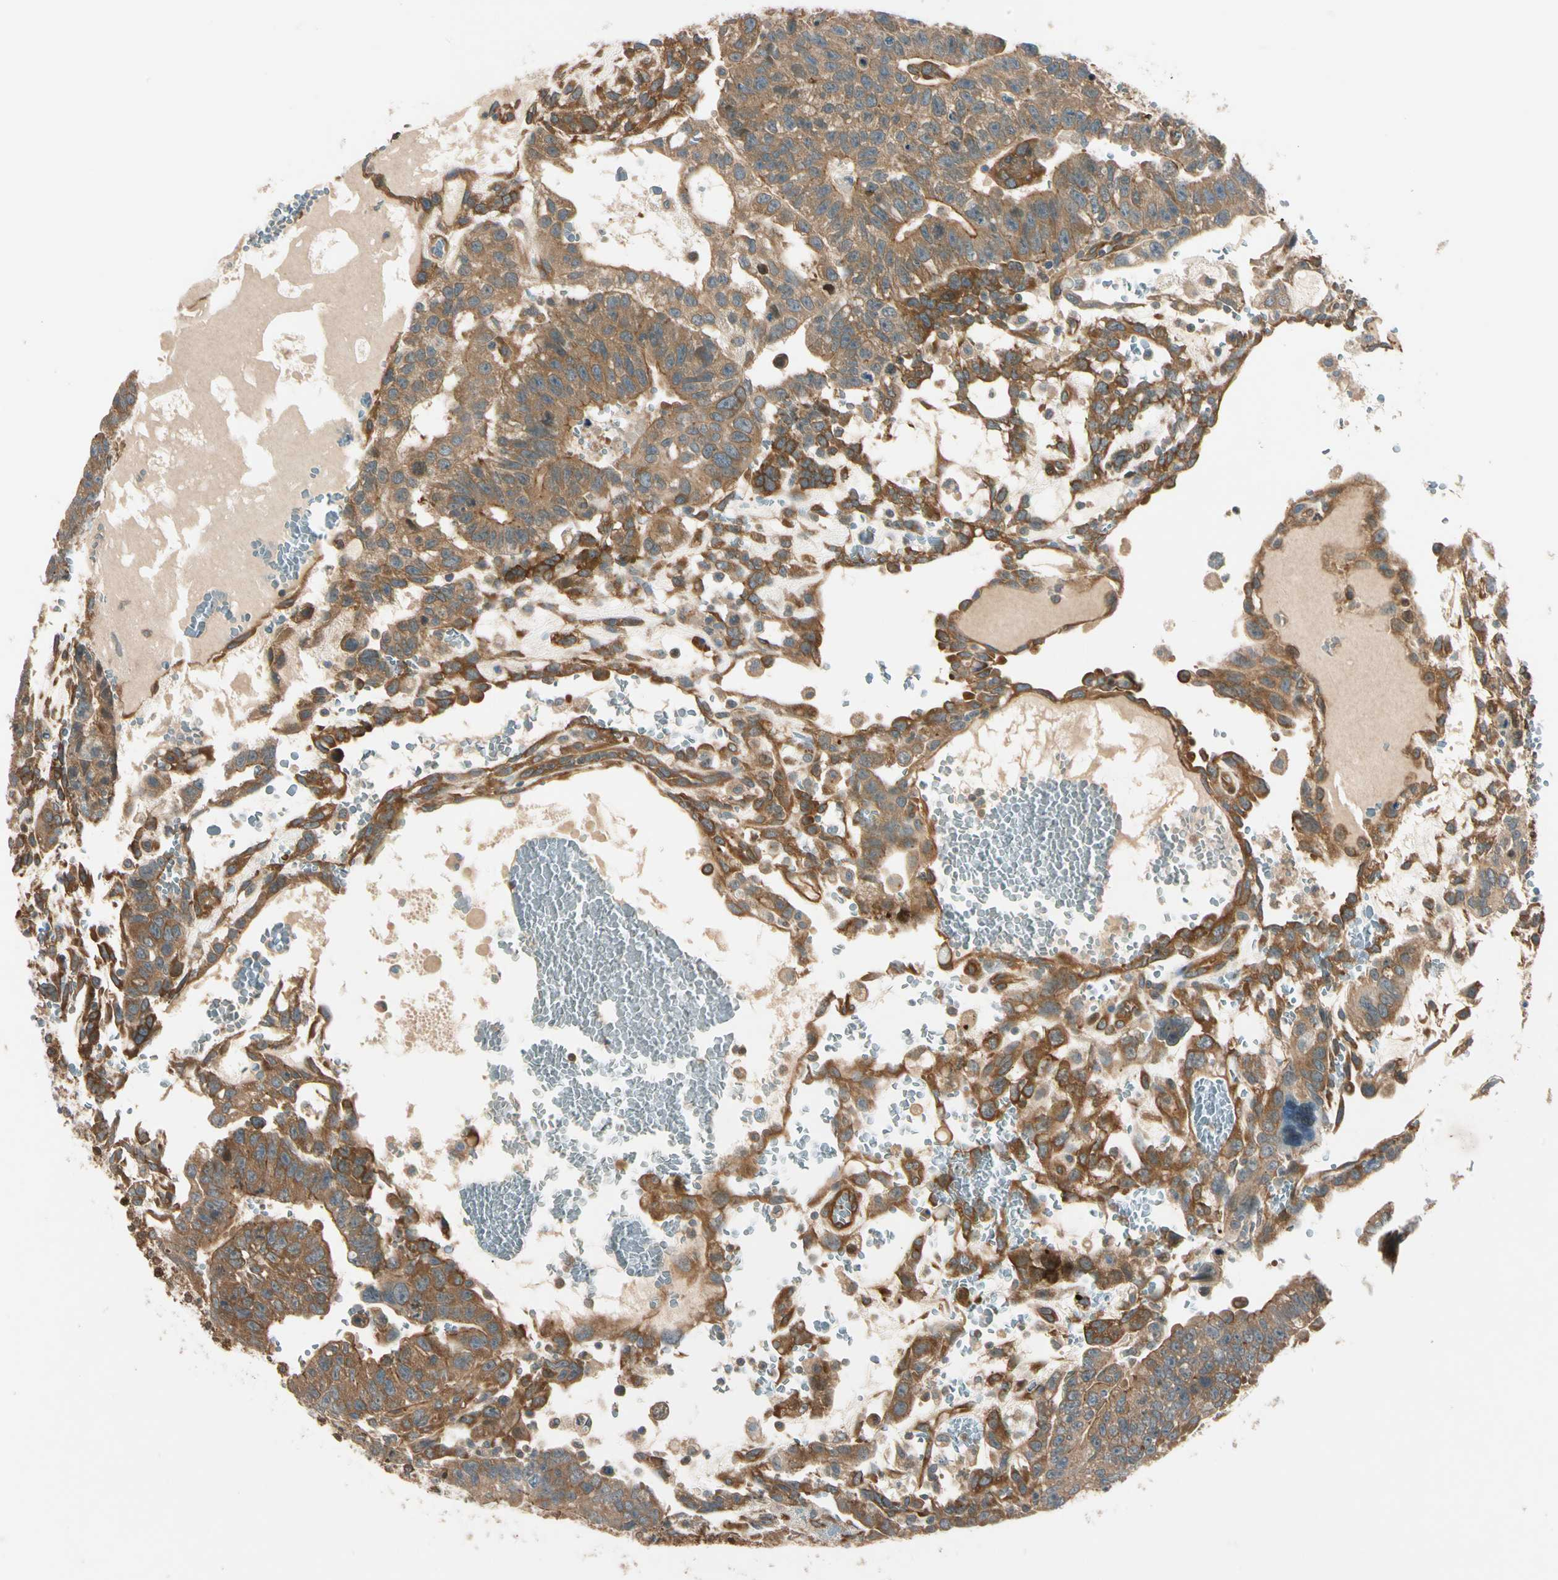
{"staining": {"intensity": "weak", "quantity": ">75%", "location": "cytoplasmic/membranous"}, "tissue": "testis cancer", "cell_type": "Tumor cells", "image_type": "cancer", "snomed": [{"axis": "morphology", "description": "Seminoma, NOS"}, {"axis": "morphology", "description": "Carcinoma, Embryonal, NOS"}, {"axis": "topography", "description": "Testis"}], "caption": "Seminoma (testis) stained for a protein shows weak cytoplasmic/membranous positivity in tumor cells. (DAB IHC, brown staining for protein, blue staining for nuclei).", "gene": "ROCK2", "patient": {"sex": "male", "age": 52}}